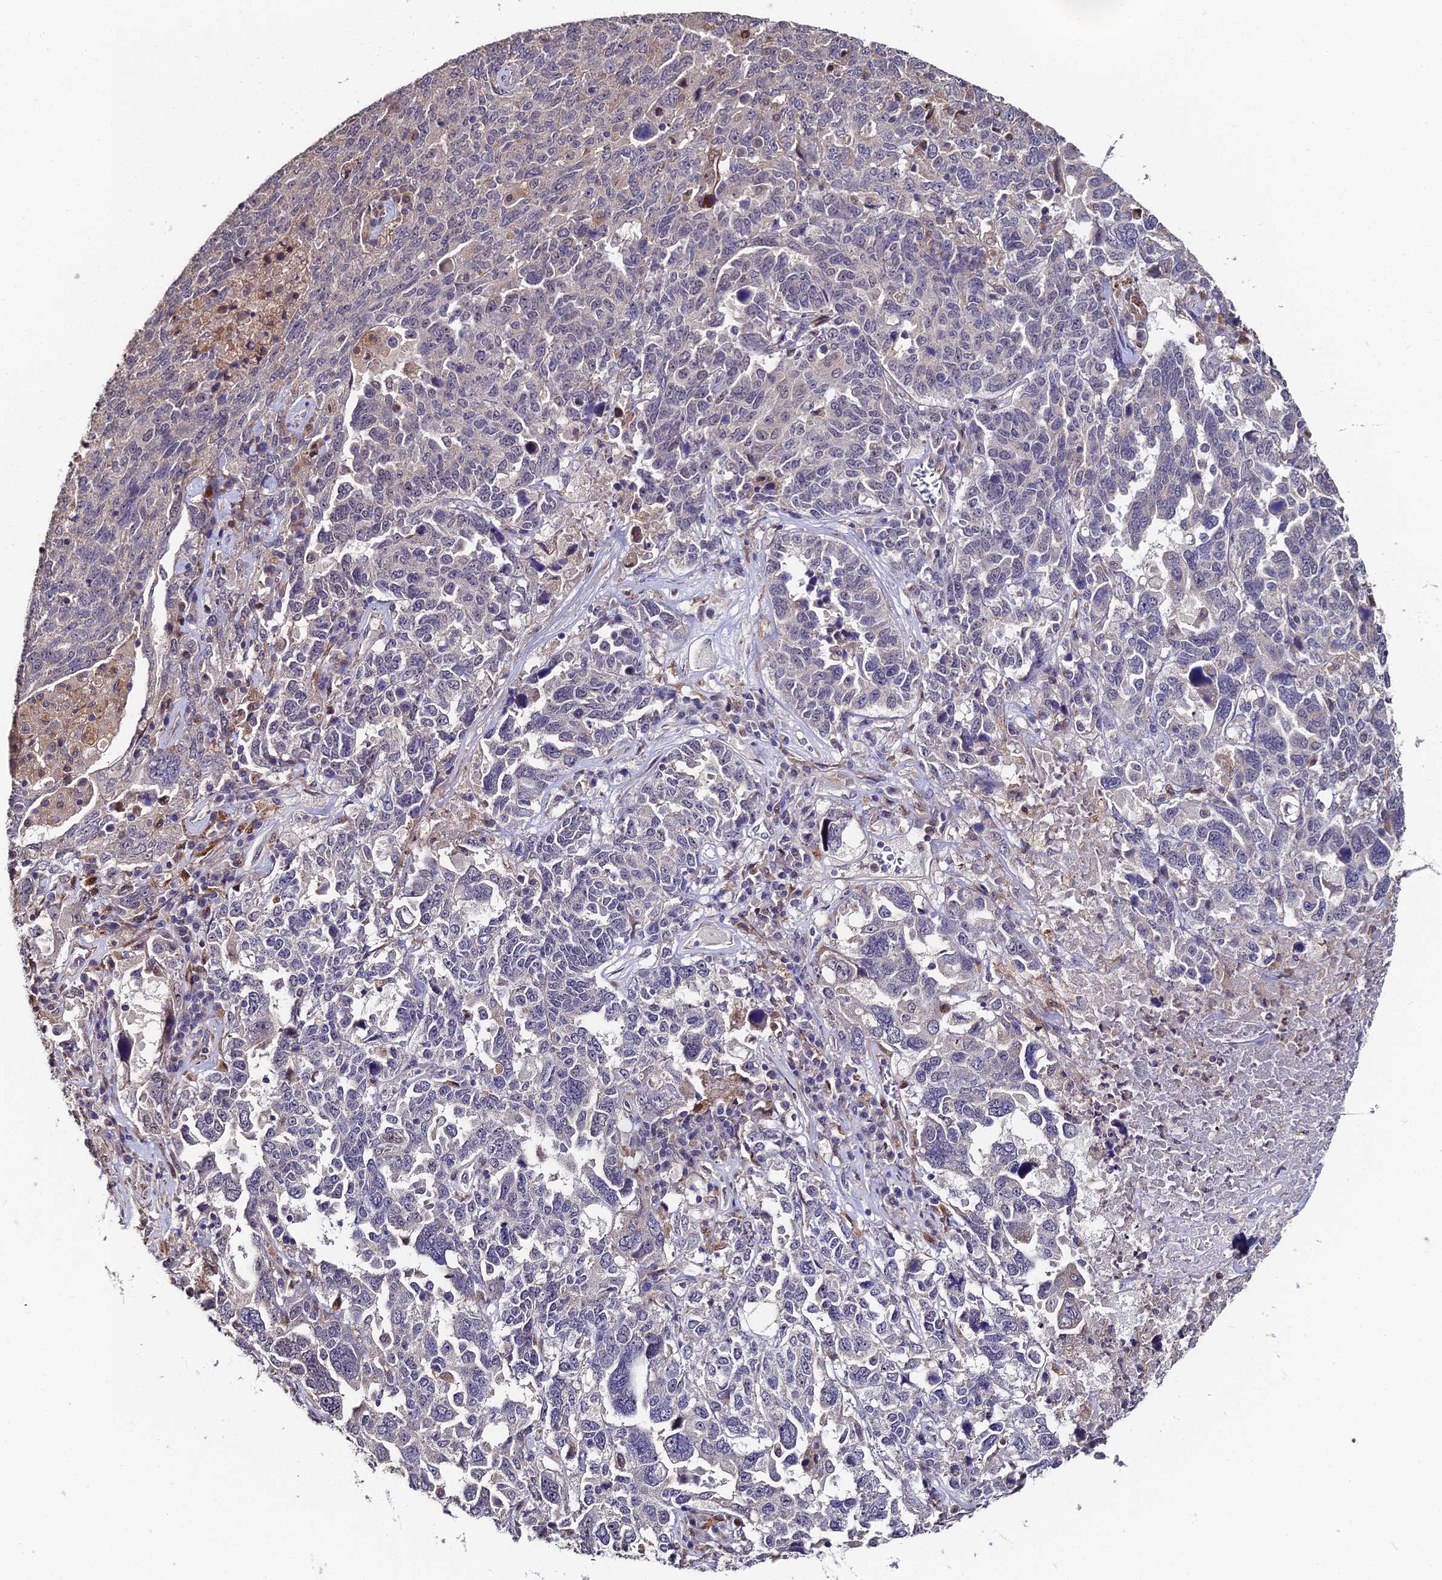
{"staining": {"intensity": "negative", "quantity": "none", "location": "none"}, "tissue": "ovarian cancer", "cell_type": "Tumor cells", "image_type": "cancer", "snomed": [{"axis": "morphology", "description": "Carcinoma, endometroid"}, {"axis": "topography", "description": "Ovary"}], "caption": "DAB immunohistochemical staining of ovarian cancer (endometroid carcinoma) reveals no significant positivity in tumor cells. The staining is performed using DAB brown chromogen with nuclei counter-stained in using hematoxylin.", "gene": "ACTR5", "patient": {"sex": "female", "age": 62}}